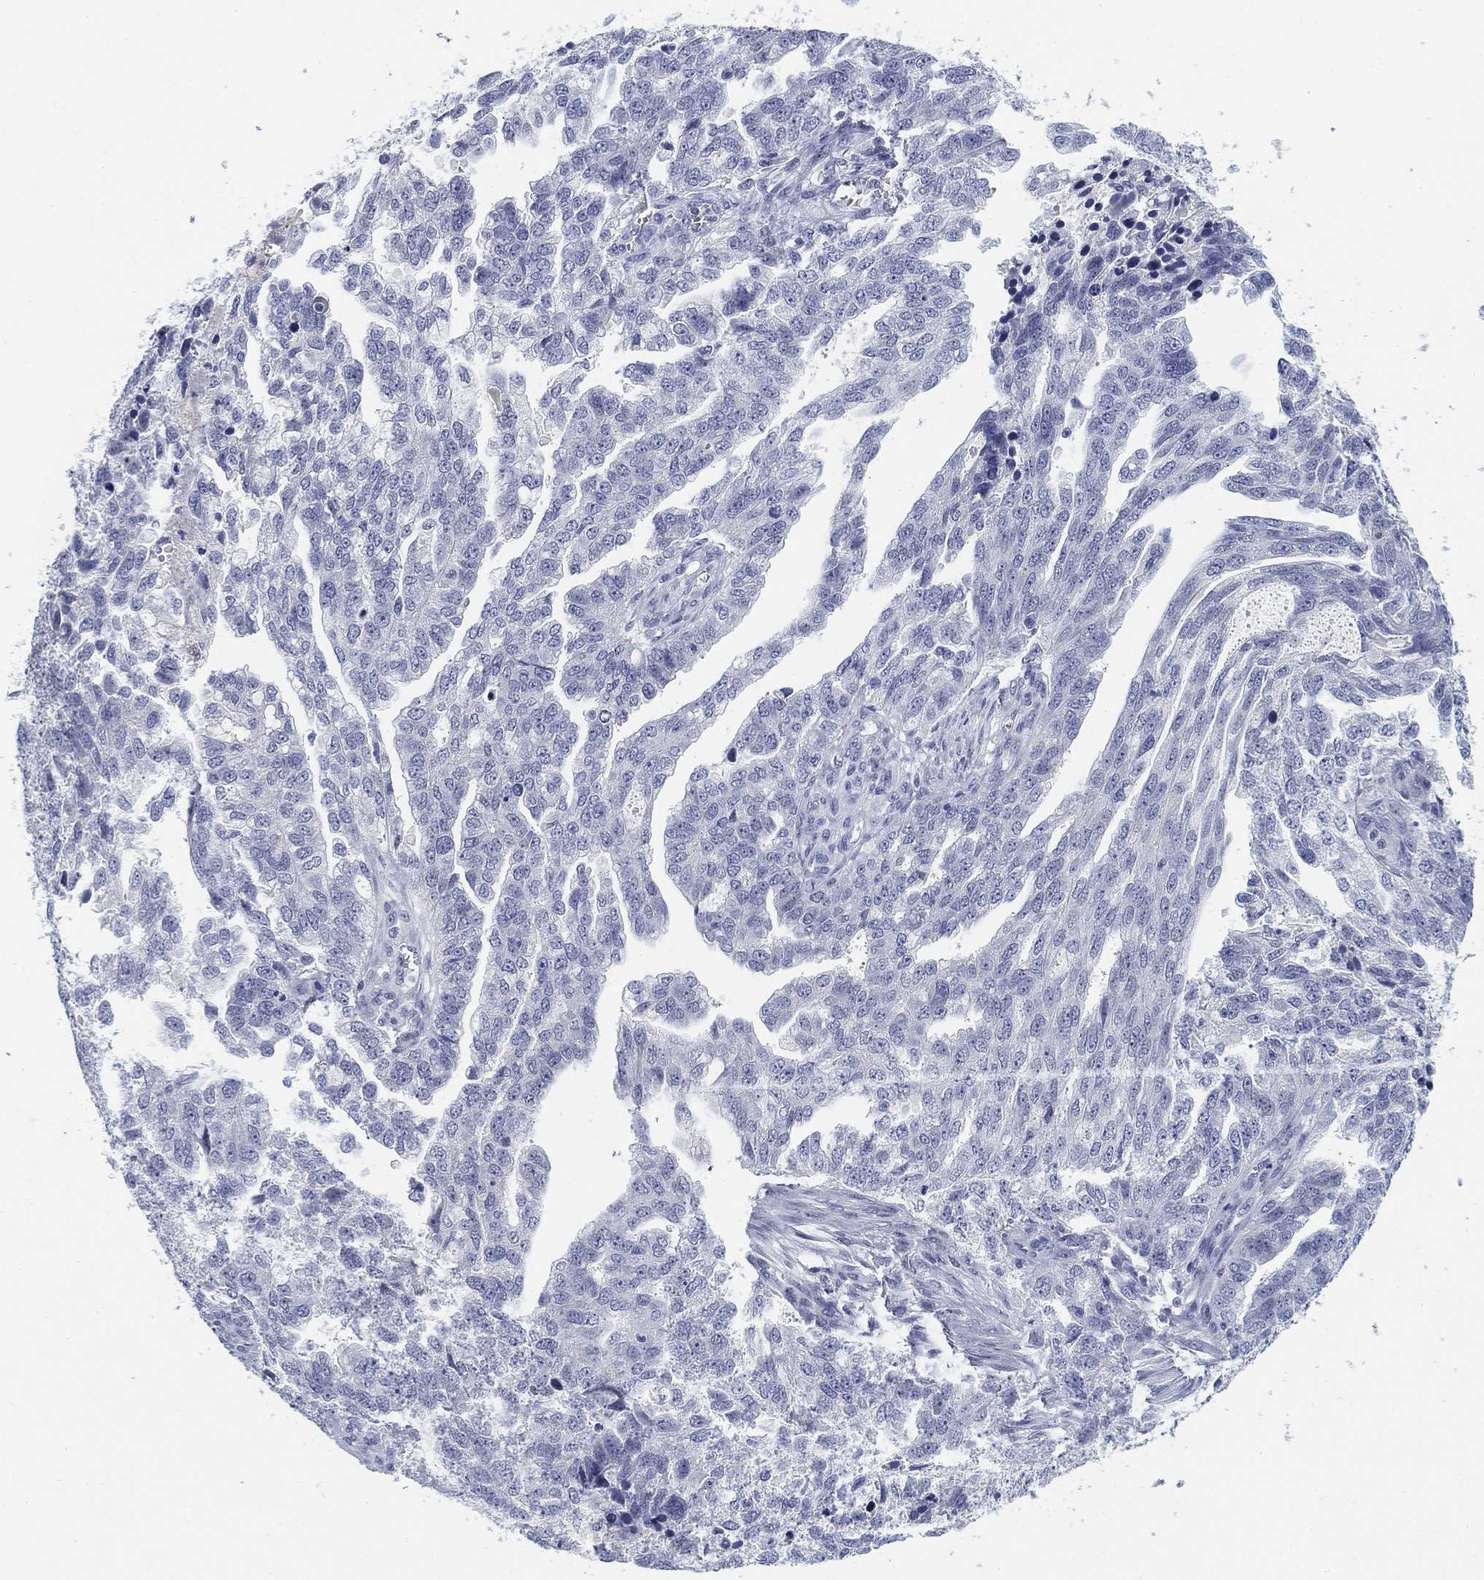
{"staining": {"intensity": "negative", "quantity": "none", "location": "none"}, "tissue": "ovarian cancer", "cell_type": "Tumor cells", "image_type": "cancer", "snomed": [{"axis": "morphology", "description": "Cystadenocarcinoma, serous, NOS"}, {"axis": "topography", "description": "Ovary"}], "caption": "High magnification brightfield microscopy of ovarian cancer stained with DAB (3,3'-diaminobenzidine) (brown) and counterstained with hematoxylin (blue): tumor cells show no significant expression.", "gene": "SLC2A5", "patient": {"sex": "female", "age": 51}}